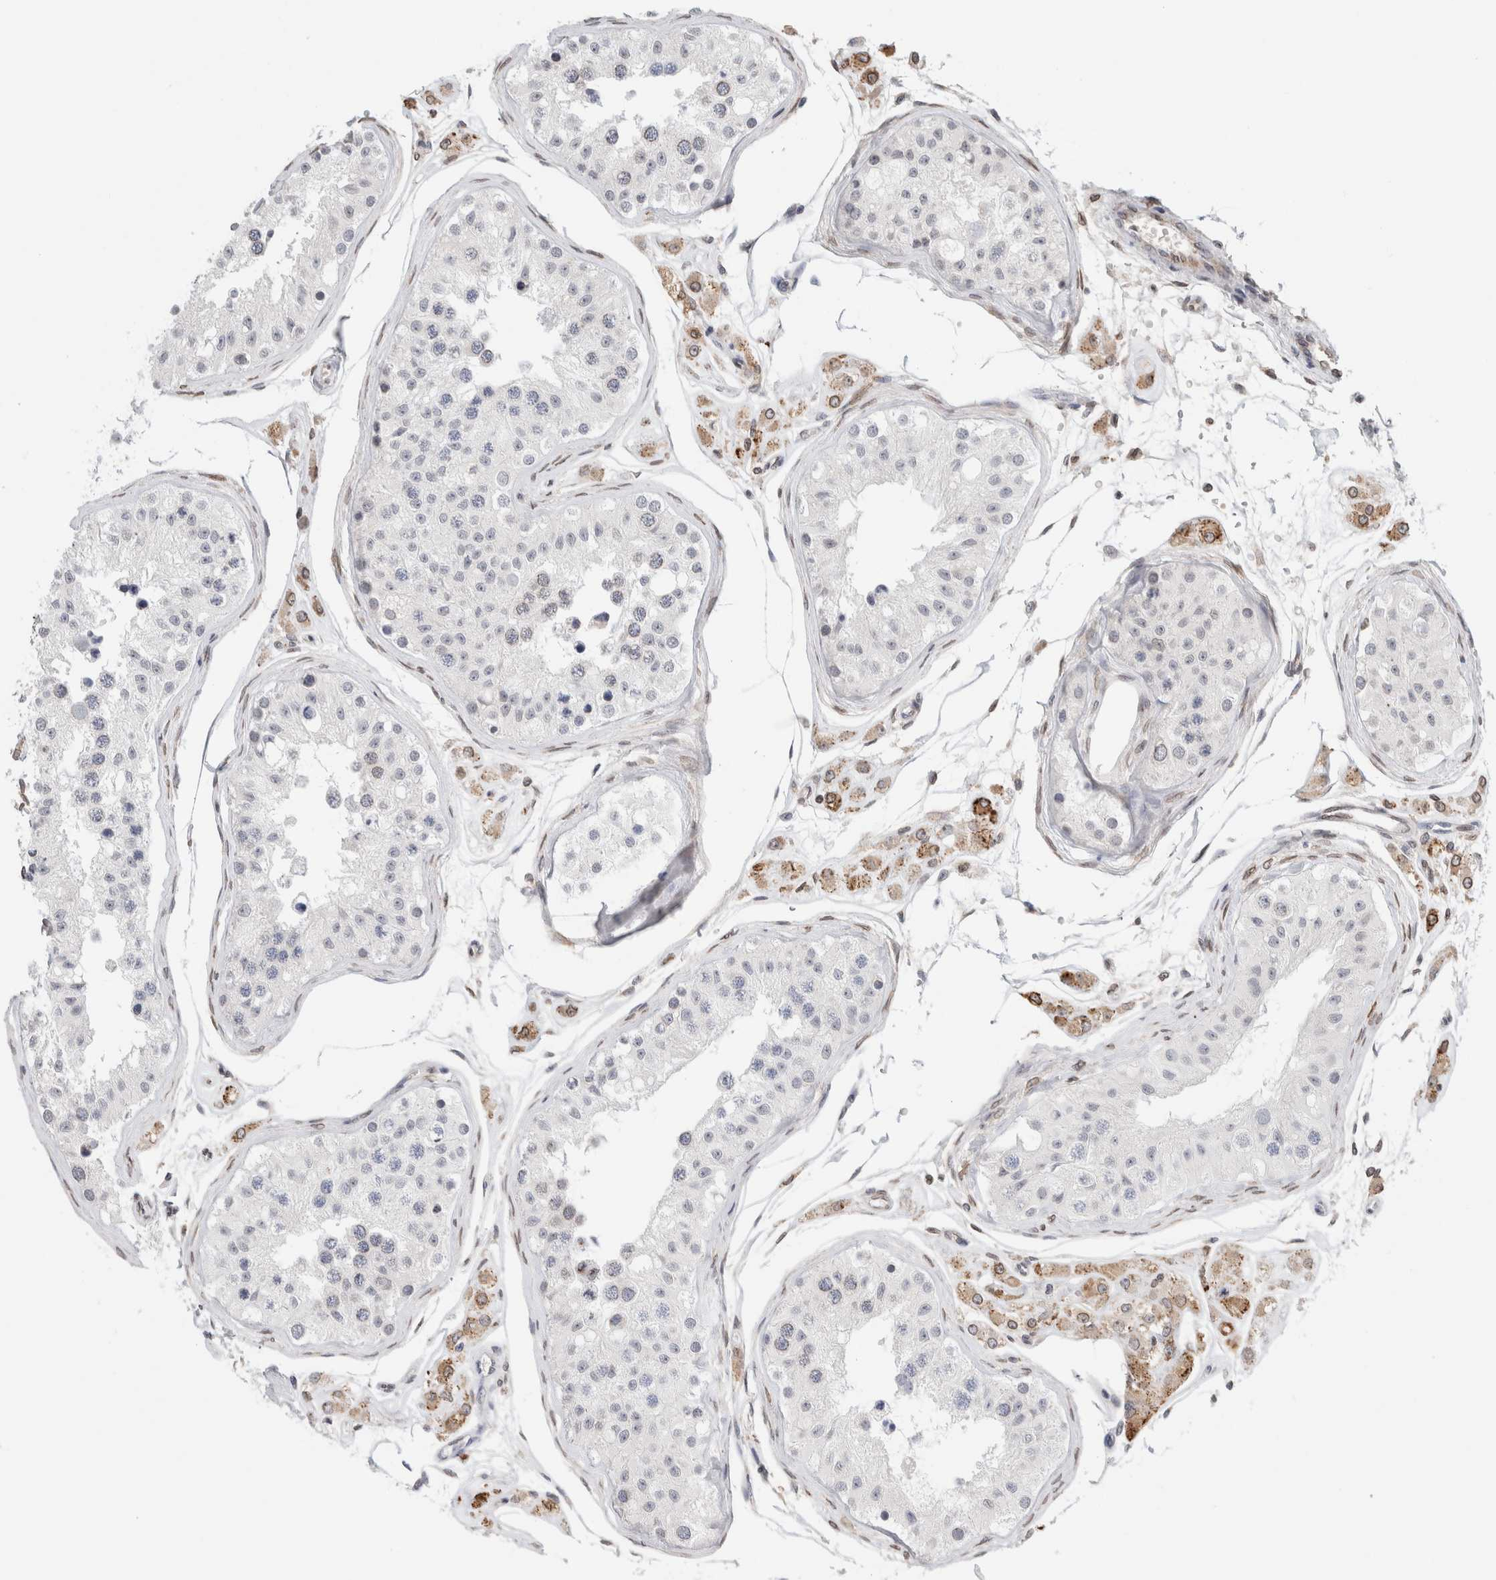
{"staining": {"intensity": "weak", "quantity": "<25%", "location": "cytoplasmic/membranous,nuclear"}, "tissue": "testis", "cell_type": "Cells in seminiferous ducts", "image_type": "normal", "snomed": [{"axis": "morphology", "description": "Normal tissue, NOS"}, {"axis": "morphology", "description": "Adenocarcinoma, metastatic, NOS"}, {"axis": "topography", "description": "Testis"}], "caption": "An immunohistochemistry (IHC) histopathology image of benign testis is shown. There is no staining in cells in seminiferous ducts of testis.", "gene": "RBMX2", "patient": {"sex": "male", "age": 26}}